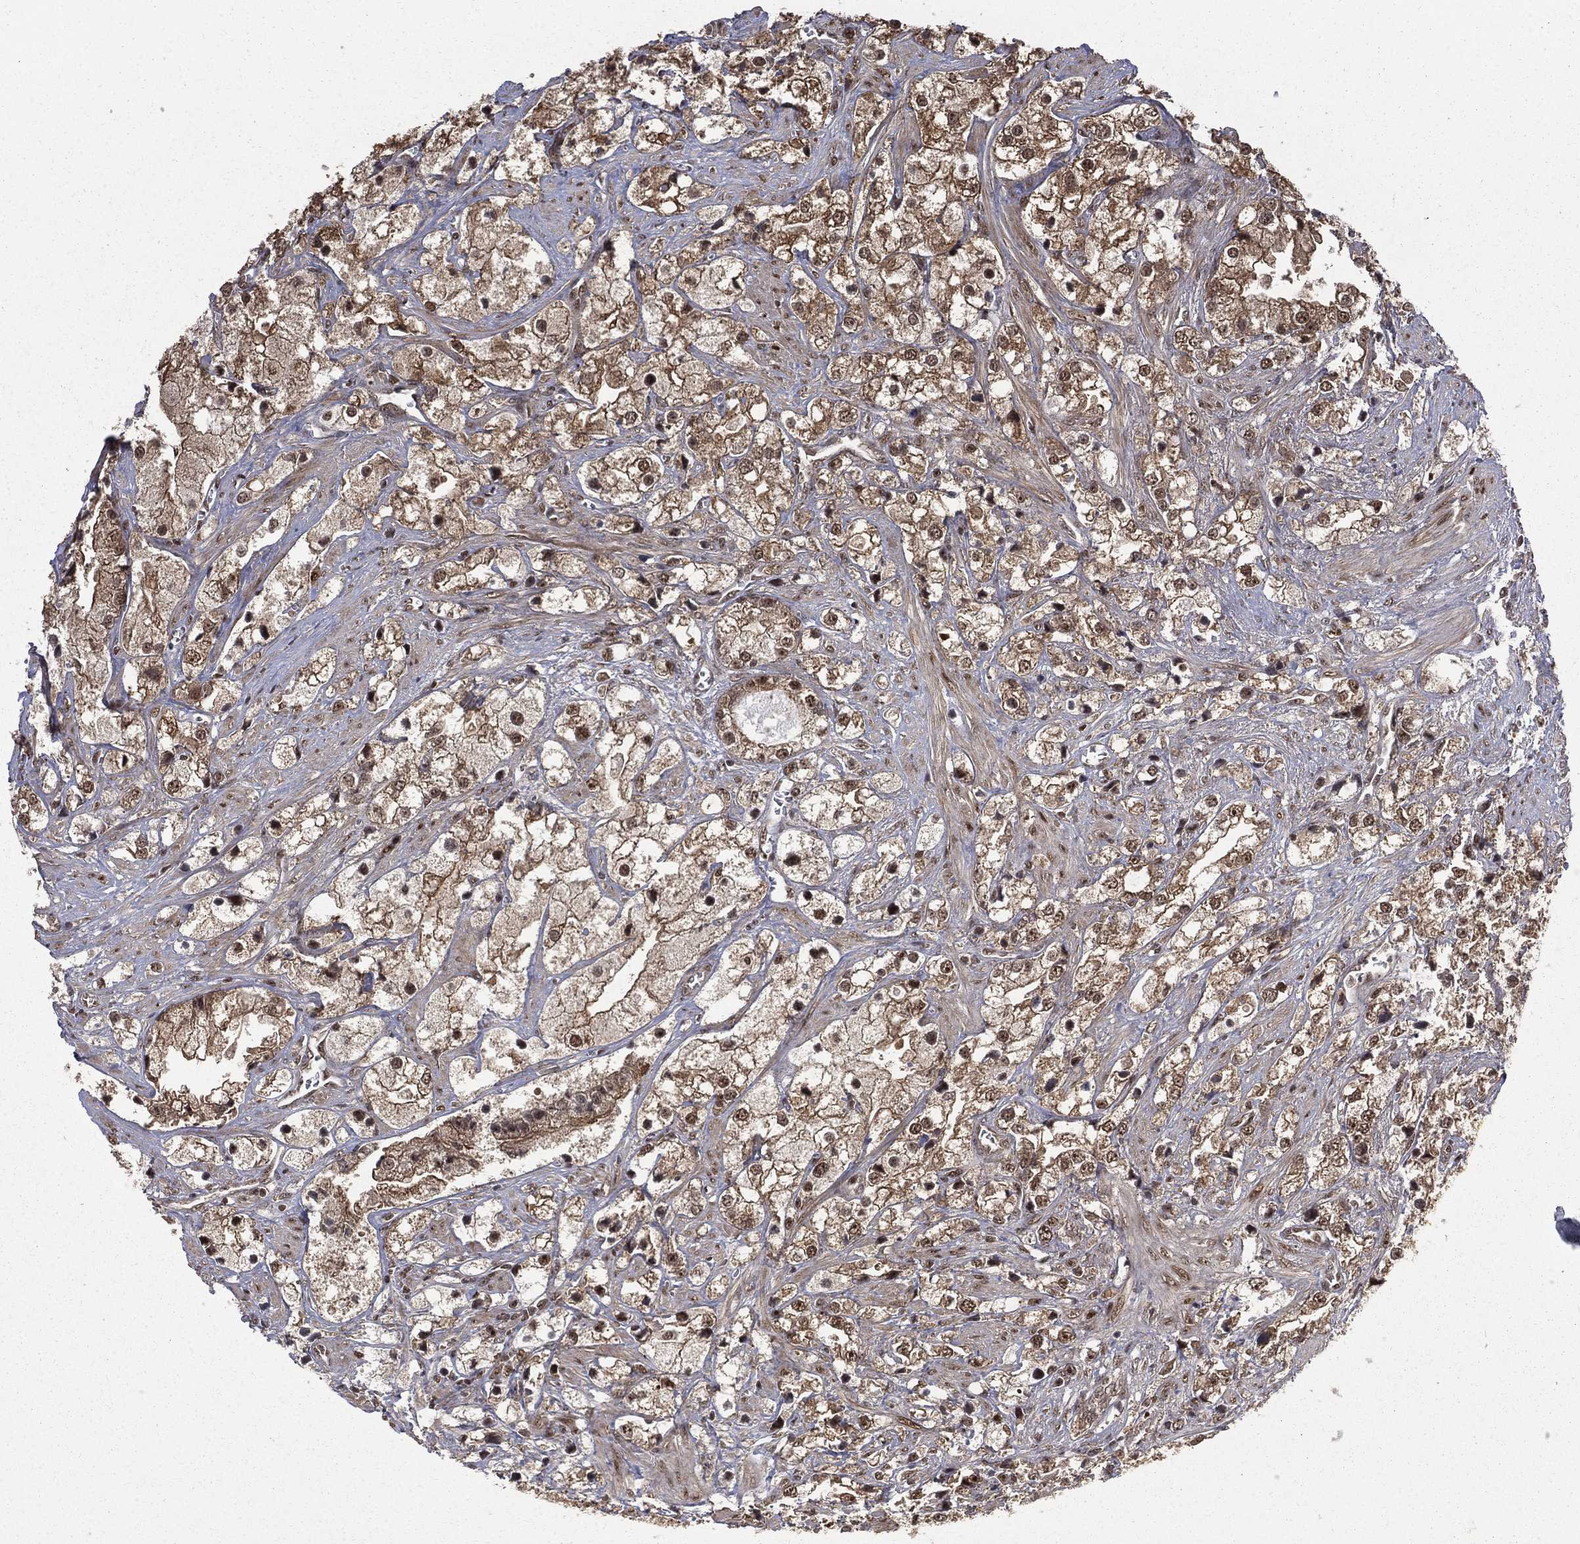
{"staining": {"intensity": "moderate", "quantity": "25%-75%", "location": "cytoplasmic/membranous,nuclear"}, "tissue": "prostate cancer", "cell_type": "Tumor cells", "image_type": "cancer", "snomed": [{"axis": "morphology", "description": "Adenocarcinoma, NOS"}, {"axis": "topography", "description": "Prostate and seminal vesicle, NOS"}, {"axis": "topography", "description": "Prostate"}], "caption": "Protein expression analysis of prostate cancer (adenocarcinoma) shows moderate cytoplasmic/membranous and nuclear positivity in about 25%-75% of tumor cells.", "gene": "JMJD6", "patient": {"sex": "male", "age": 79}}